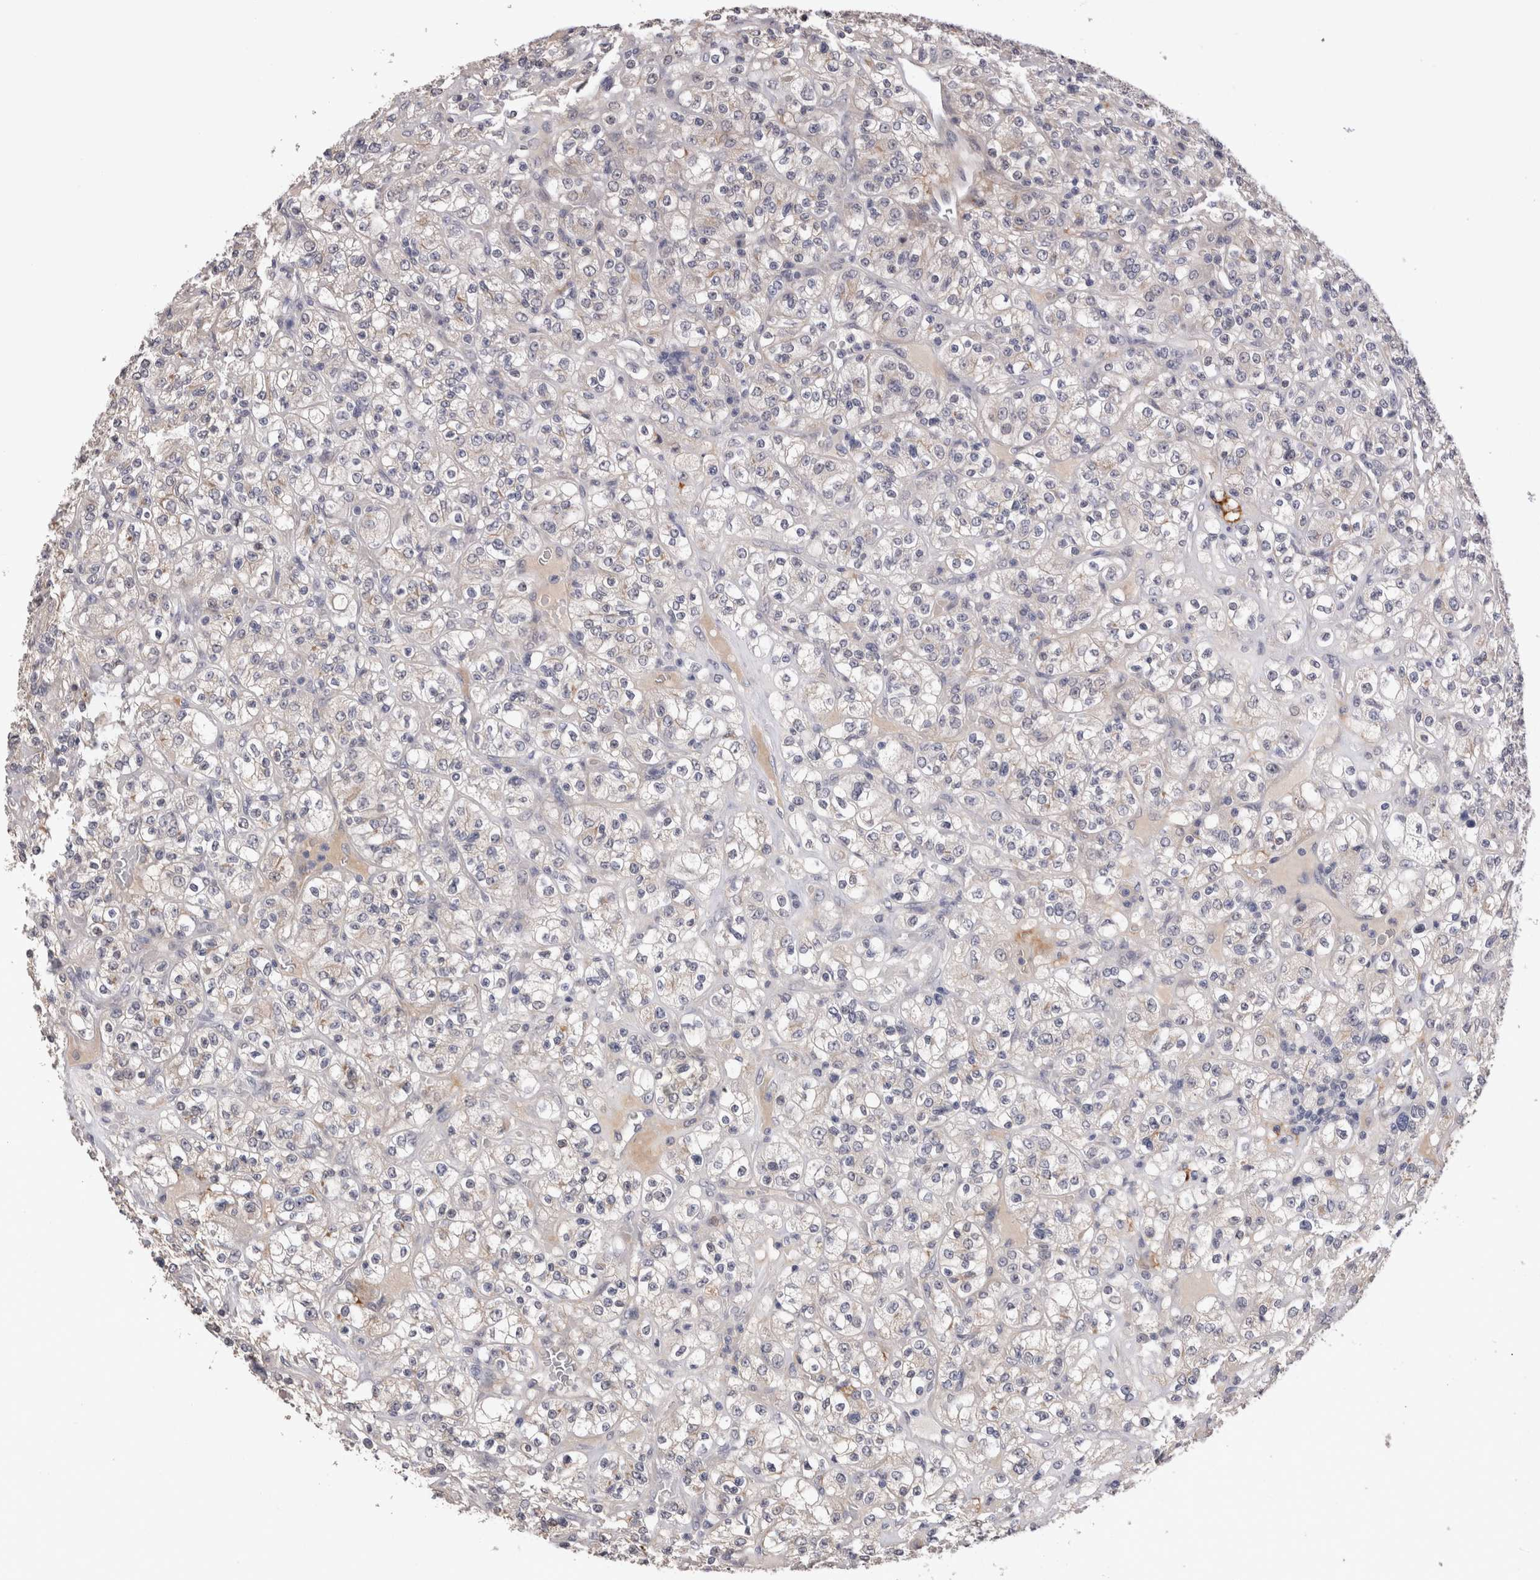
{"staining": {"intensity": "negative", "quantity": "none", "location": "none"}, "tissue": "renal cancer", "cell_type": "Tumor cells", "image_type": "cancer", "snomed": [{"axis": "morphology", "description": "Normal tissue, NOS"}, {"axis": "morphology", "description": "Adenocarcinoma, NOS"}, {"axis": "topography", "description": "Kidney"}], "caption": "Renal adenocarcinoma stained for a protein using immunohistochemistry (IHC) demonstrates no staining tumor cells.", "gene": "CRYBG1", "patient": {"sex": "female", "age": 72}}